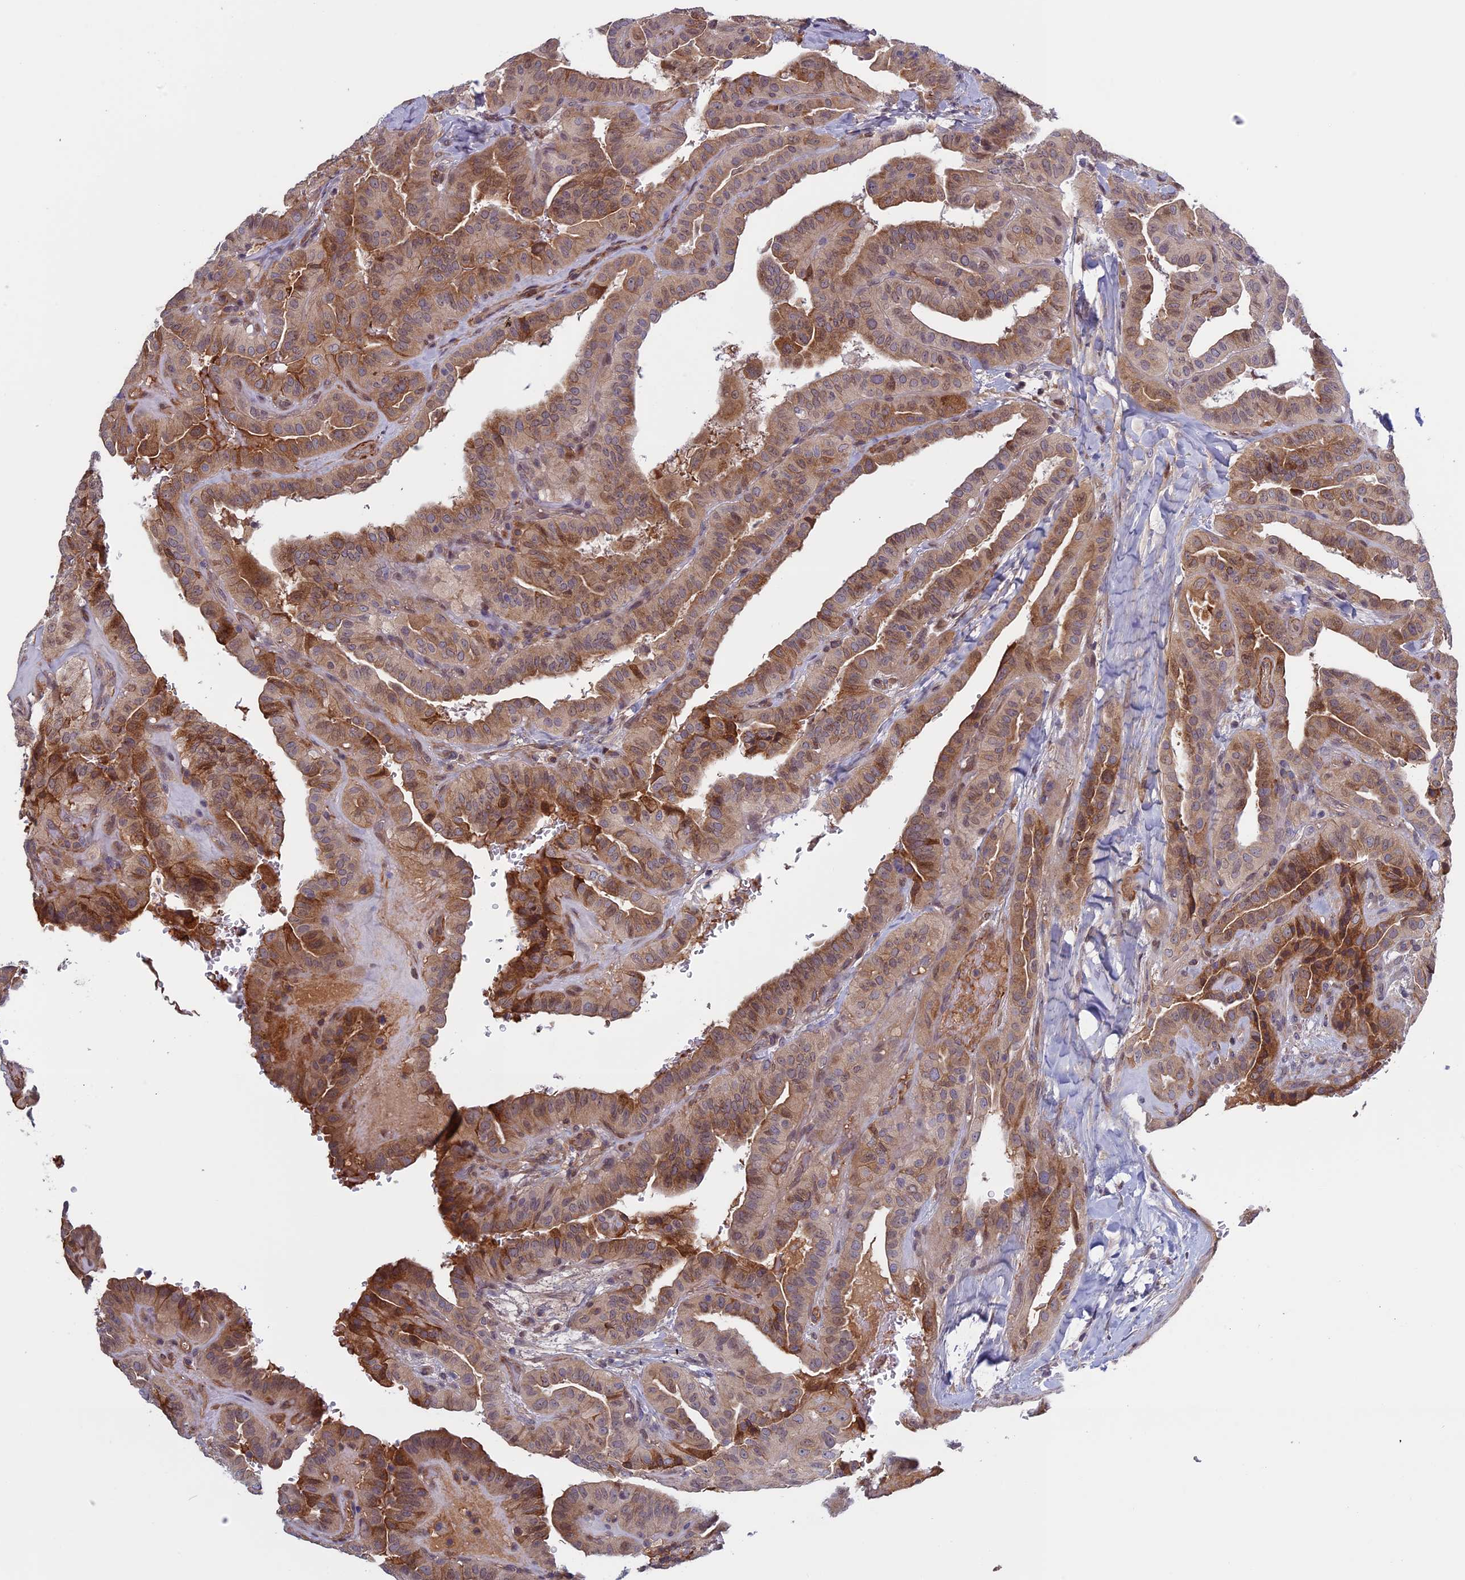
{"staining": {"intensity": "moderate", "quantity": ">75%", "location": "cytoplasmic/membranous"}, "tissue": "thyroid cancer", "cell_type": "Tumor cells", "image_type": "cancer", "snomed": [{"axis": "morphology", "description": "Papillary adenocarcinoma, NOS"}, {"axis": "topography", "description": "Thyroid gland"}], "caption": "Thyroid papillary adenocarcinoma stained with a brown dye shows moderate cytoplasmic/membranous positive expression in about >75% of tumor cells.", "gene": "FADS1", "patient": {"sex": "male", "age": 77}}